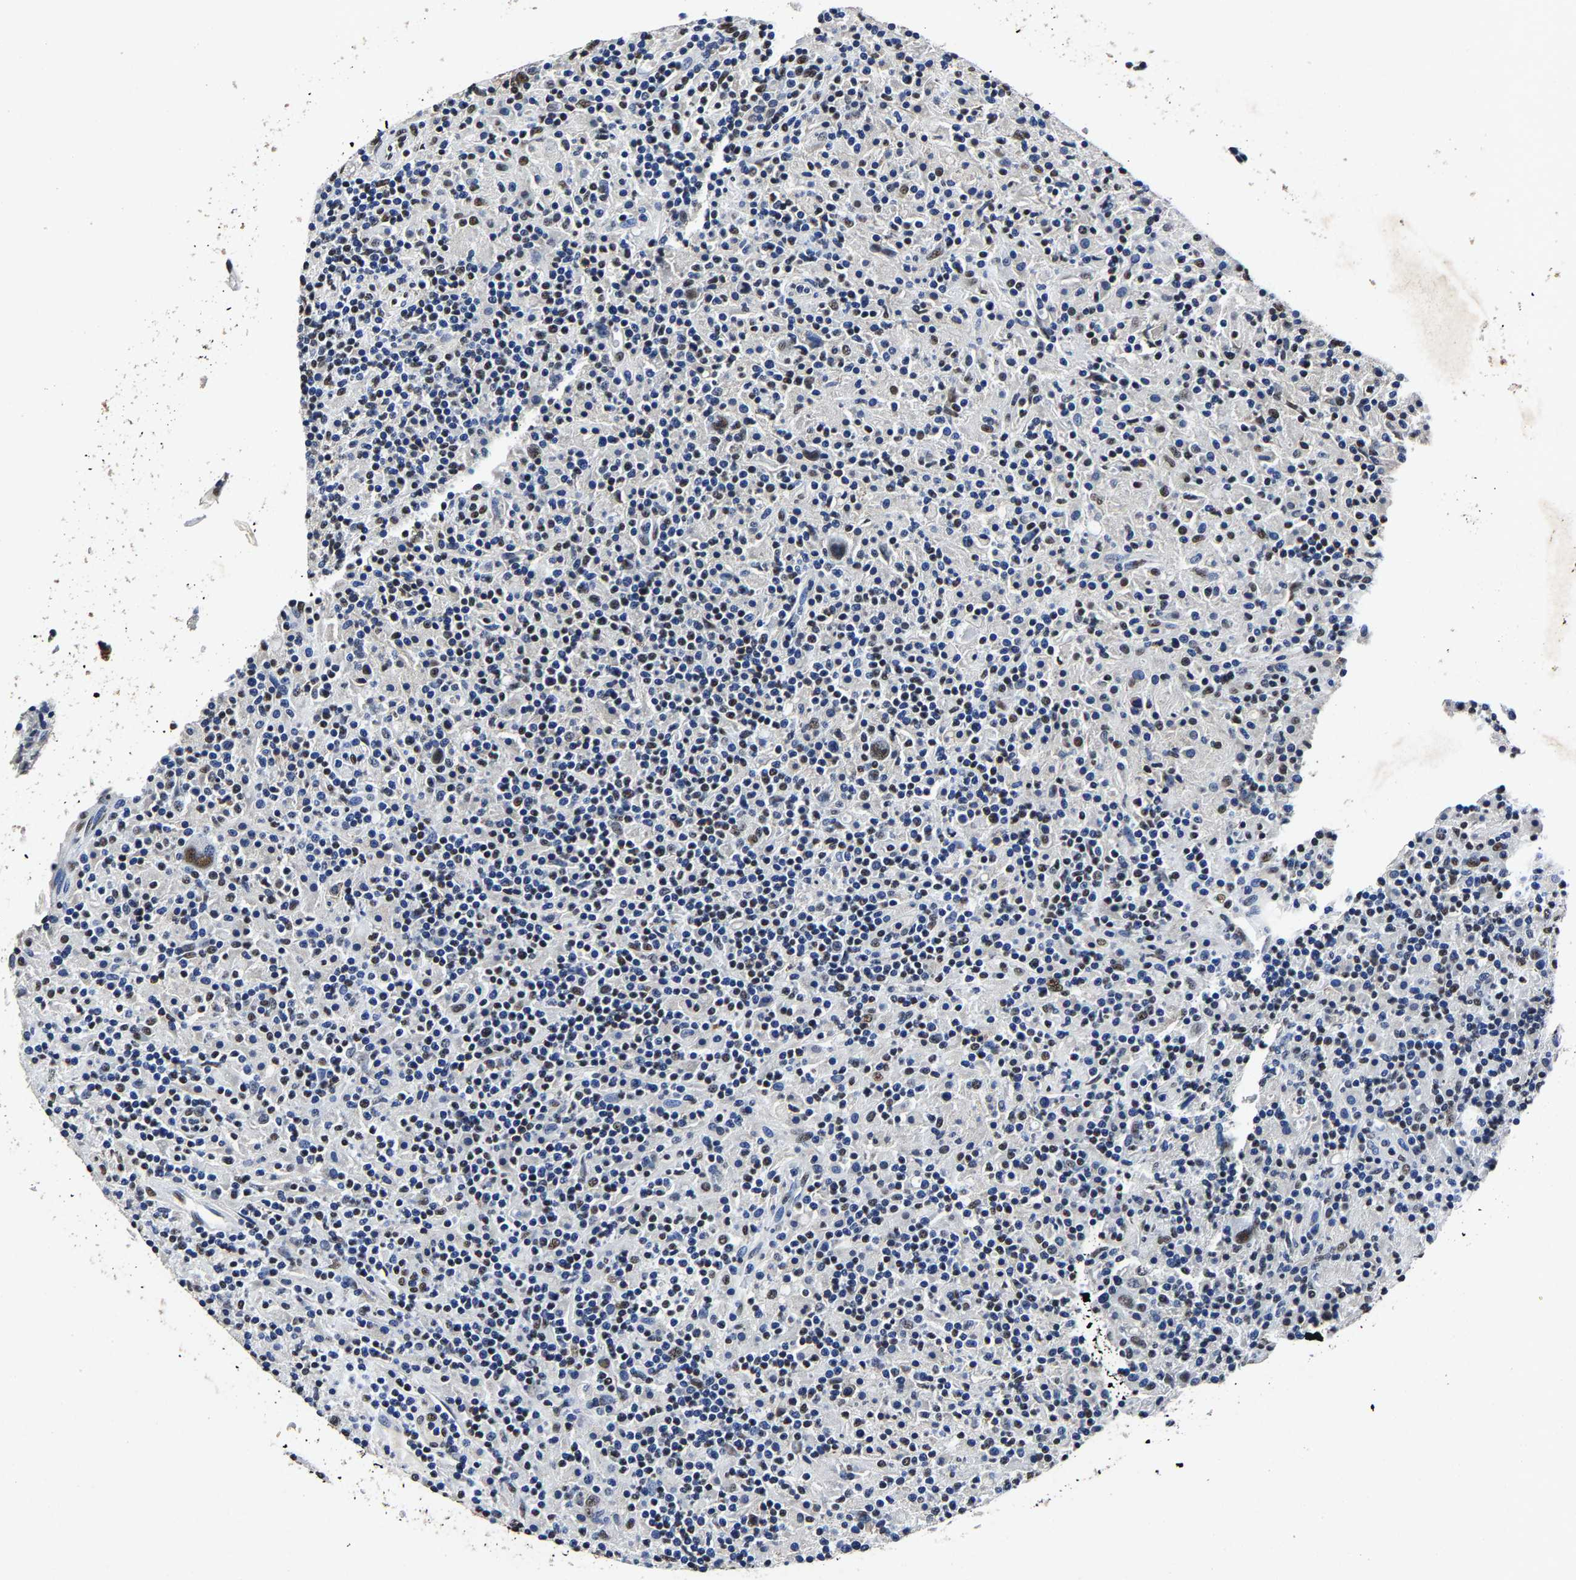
{"staining": {"intensity": "moderate", "quantity": "<25%", "location": "nuclear"}, "tissue": "glioma", "cell_type": "Tumor cells", "image_type": "cancer", "snomed": [{"axis": "morphology", "description": "Glioma, malignant, High grade"}, {"axis": "topography", "description": "Brain"}], "caption": "Moderate nuclear protein expression is seen in about <25% of tumor cells in malignant glioma (high-grade). The staining was performed using DAB, with brown indicating positive protein expression. Nuclei are stained blue with hematoxylin.", "gene": "RBM45", "patient": {"sex": "female", "age": 59}}